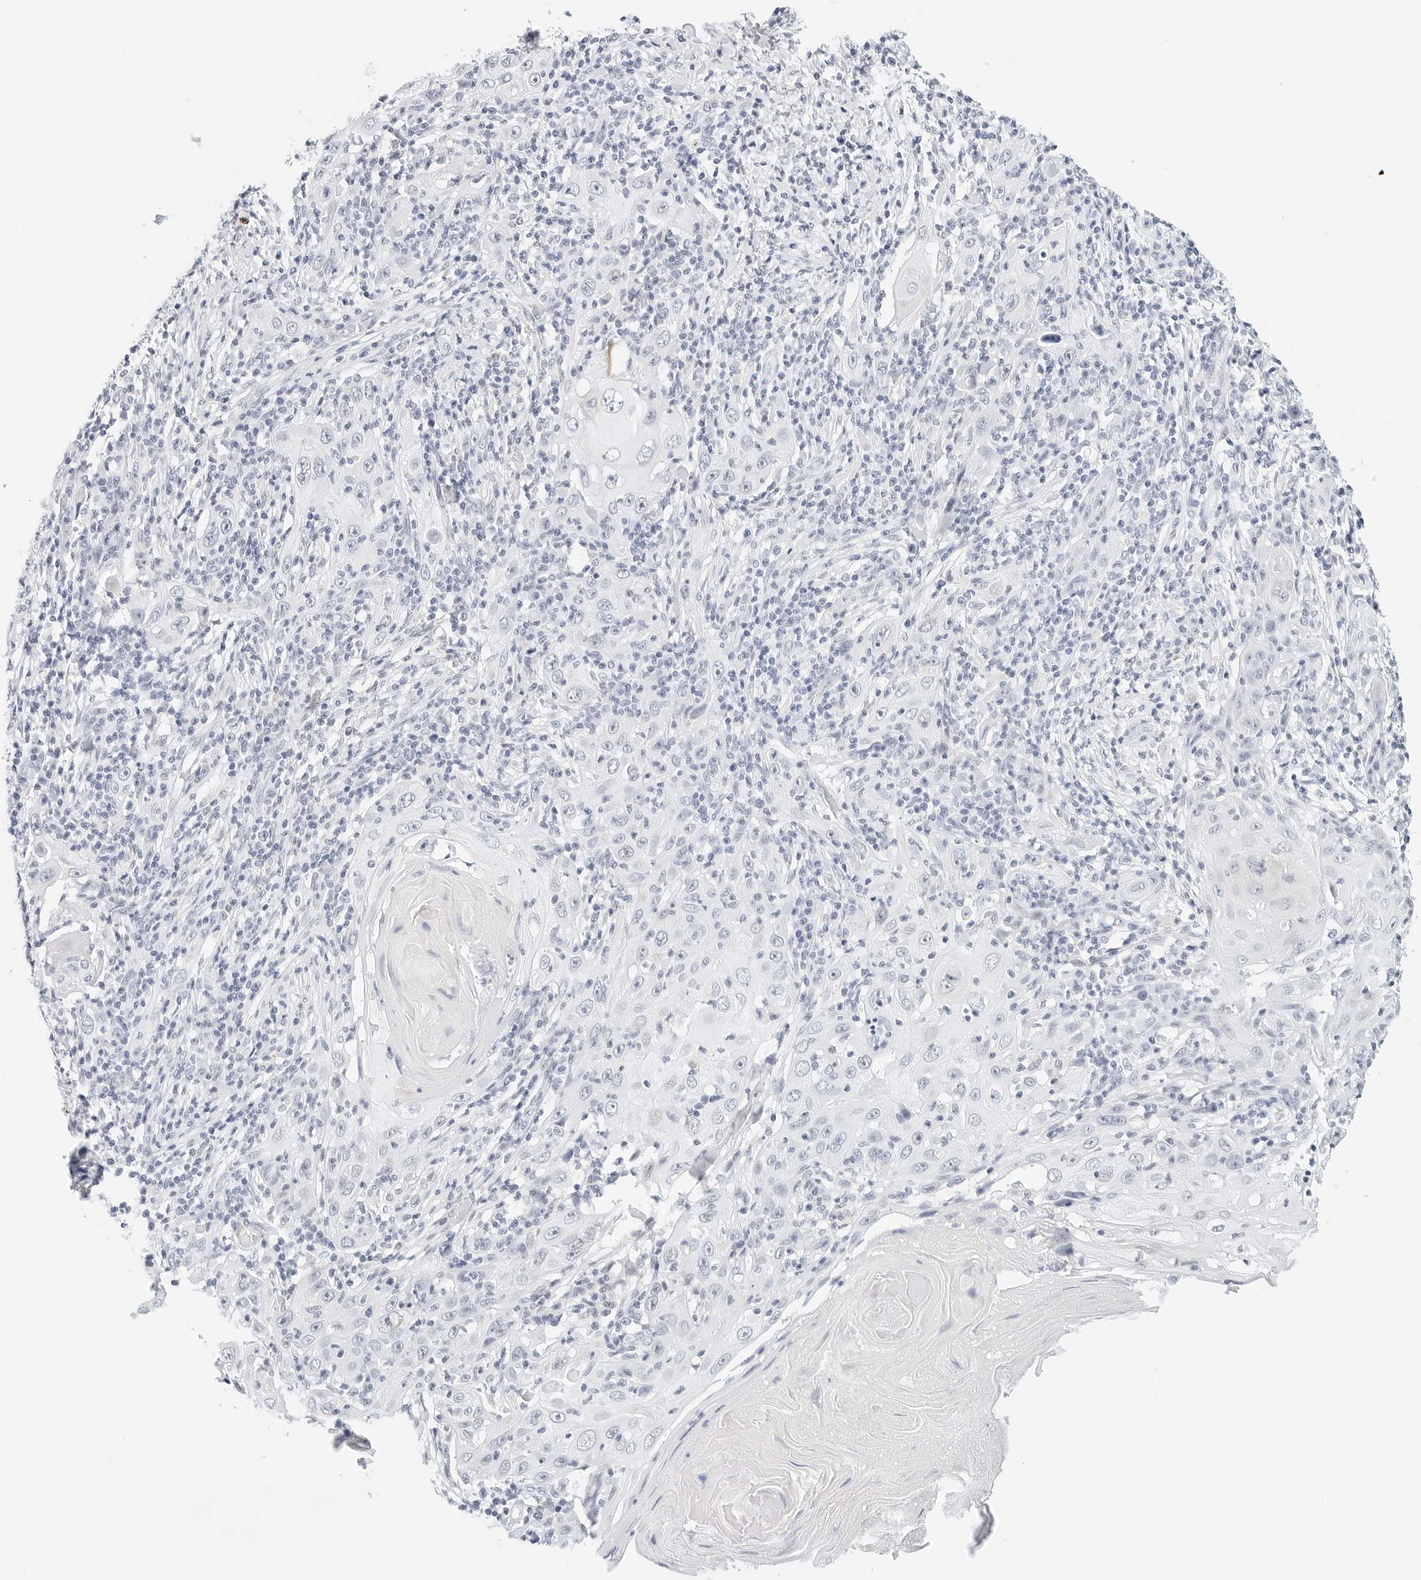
{"staining": {"intensity": "negative", "quantity": "none", "location": "none"}, "tissue": "skin cancer", "cell_type": "Tumor cells", "image_type": "cancer", "snomed": [{"axis": "morphology", "description": "Squamous cell carcinoma, NOS"}, {"axis": "topography", "description": "Skin"}], "caption": "An image of skin squamous cell carcinoma stained for a protein shows no brown staining in tumor cells.", "gene": "CD22", "patient": {"sex": "female", "age": 88}}